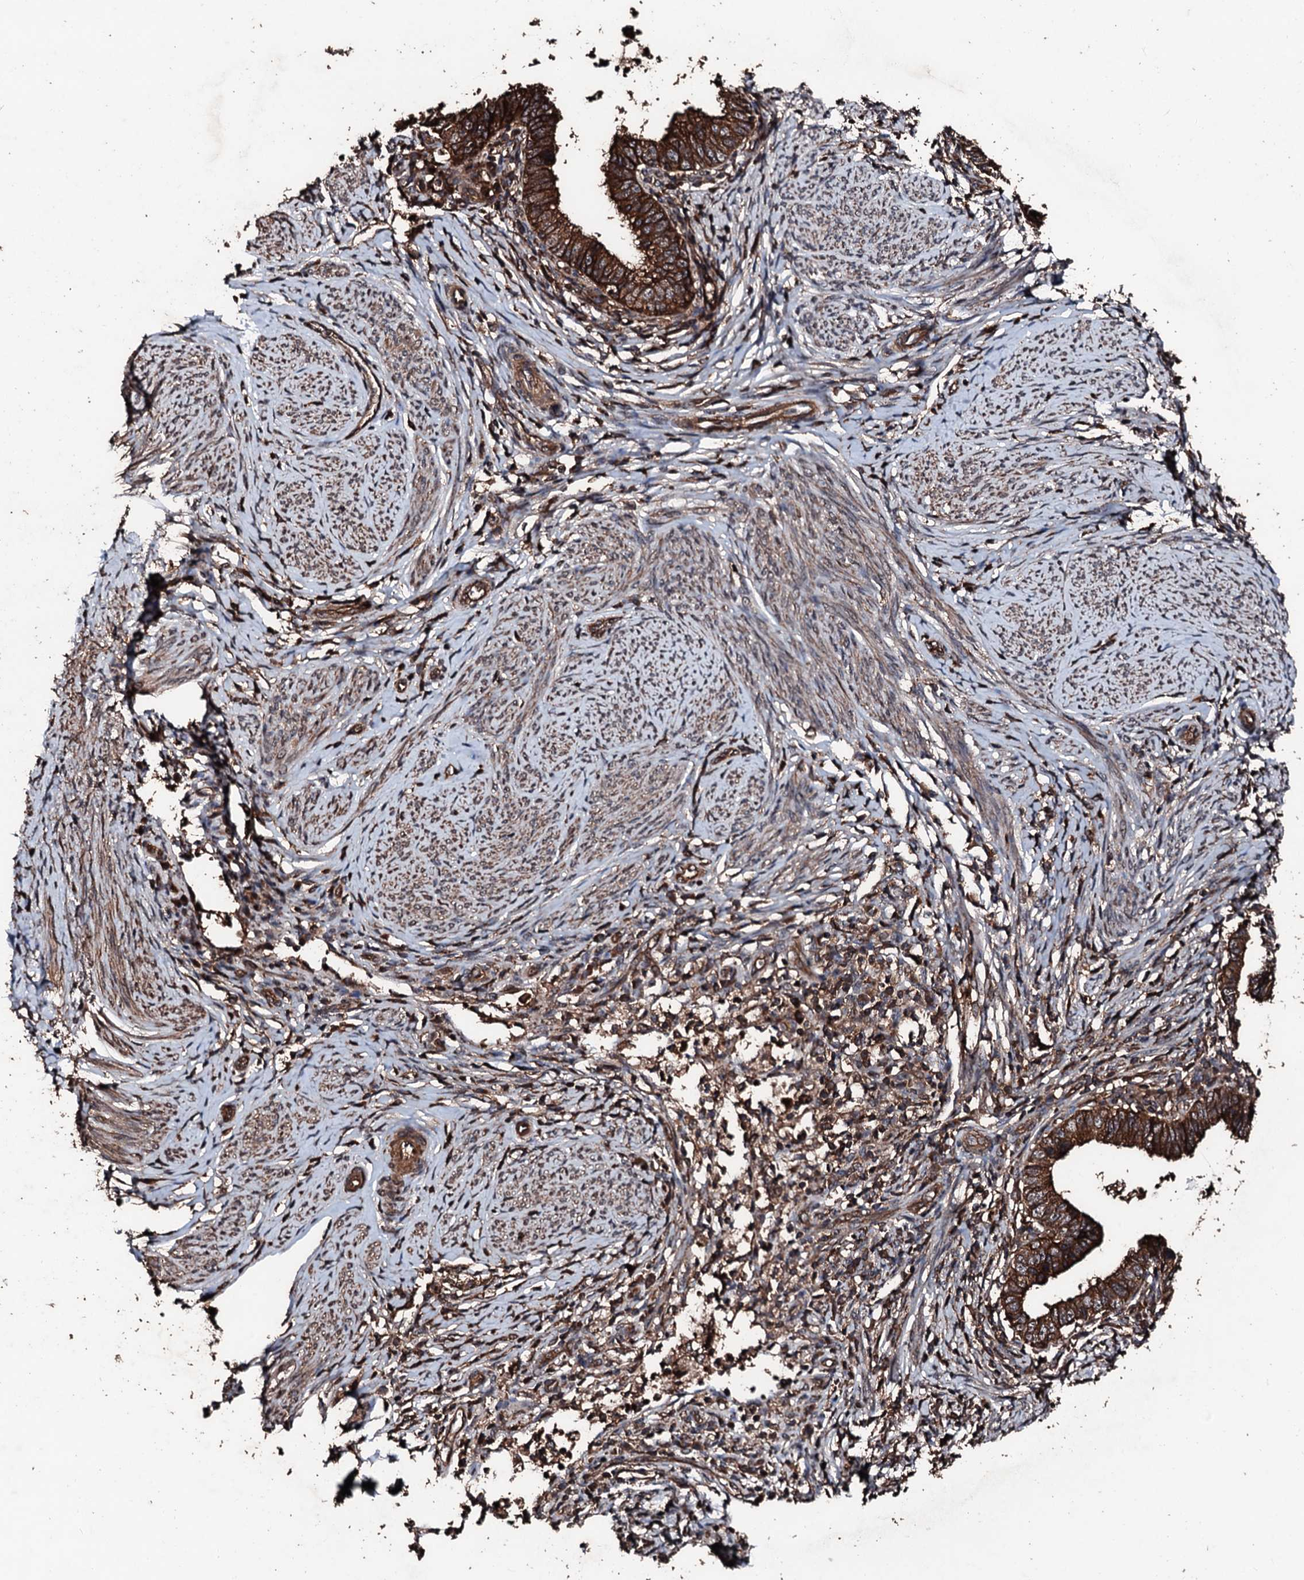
{"staining": {"intensity": "strong", "quantity": ">75%", "location": "cytoplasmic/membranous"}, "tissue": "cervical cancer", "cell_type": "Tumor cells", "image_type": "cancer", "snomed": [{"axis": "morphology", "description": "Adenocarcinoma, NOS"}, {"axis": "topography", "description": "Cervix"}], "caption": "Protein expression analysis of human cervical adenocarcinoma reveals strong cytoplasmic/membranous staining in approximately >75% of tumor cells.", "gene": "KIF18A", "patient": {"sex": "female", "age": 36}}